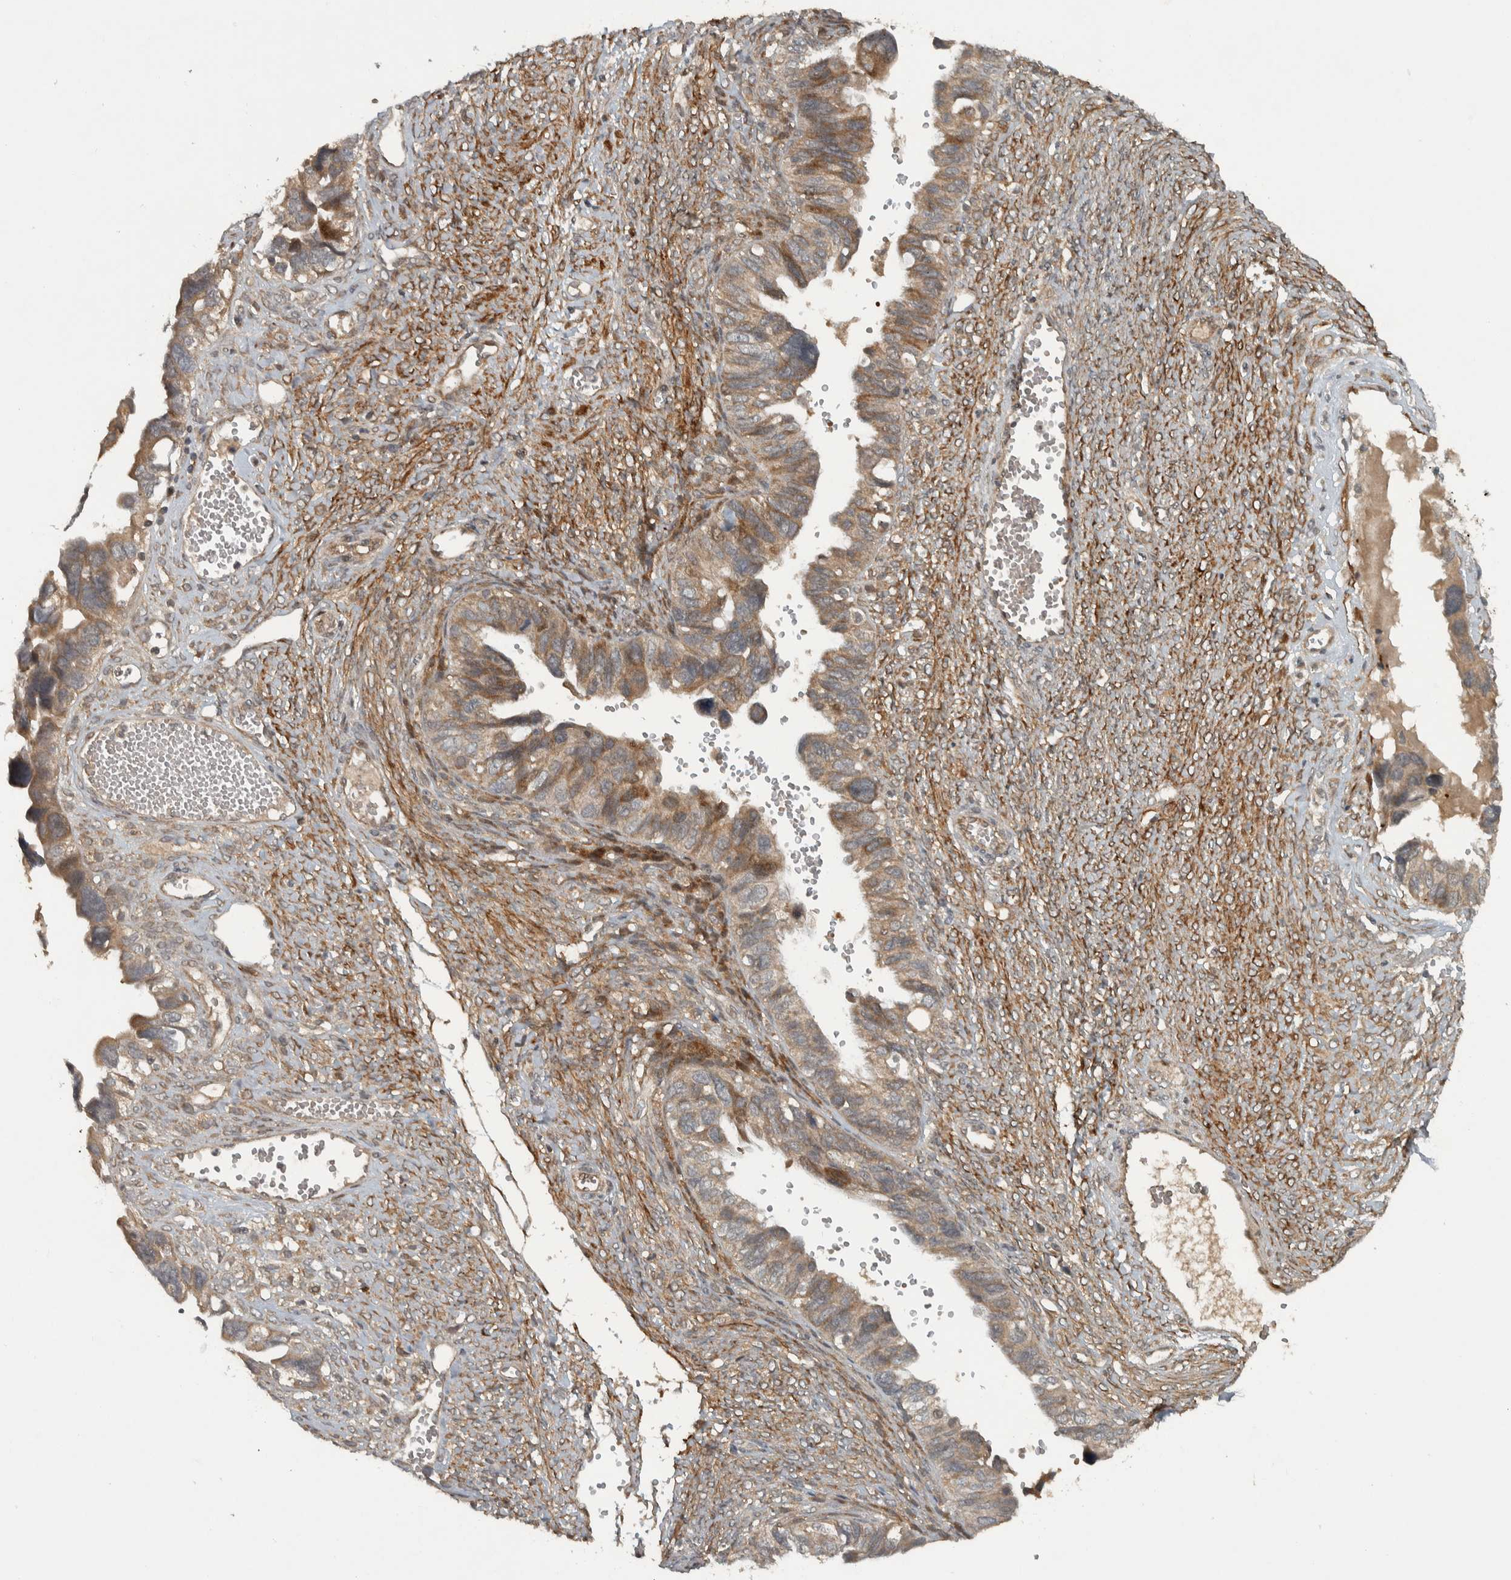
{"staining": {"intensity": "moderate", "quantity": ">75%", "location": "cytoplasmic/membranous"}, "tissue": "ovarian cancer", "cell_type": "Tumor cells", "image_type": "cancer", "snomed": [{"axis": "morphology", "description": "Cystadenocarcinoma, serous, NOS"}, {"axis": "topography", "description": "Ovary"}], "caption": "Protein expression analysis of human ovarian cancer (serous cystadenocarcinoma) reveals moderate cytoplasmic/membranous staining in about >75% of tumor cells. Nuclei are stained in blue.", "gene": "KIFAP3", "patient": {"sex": "female", "age": 79}}